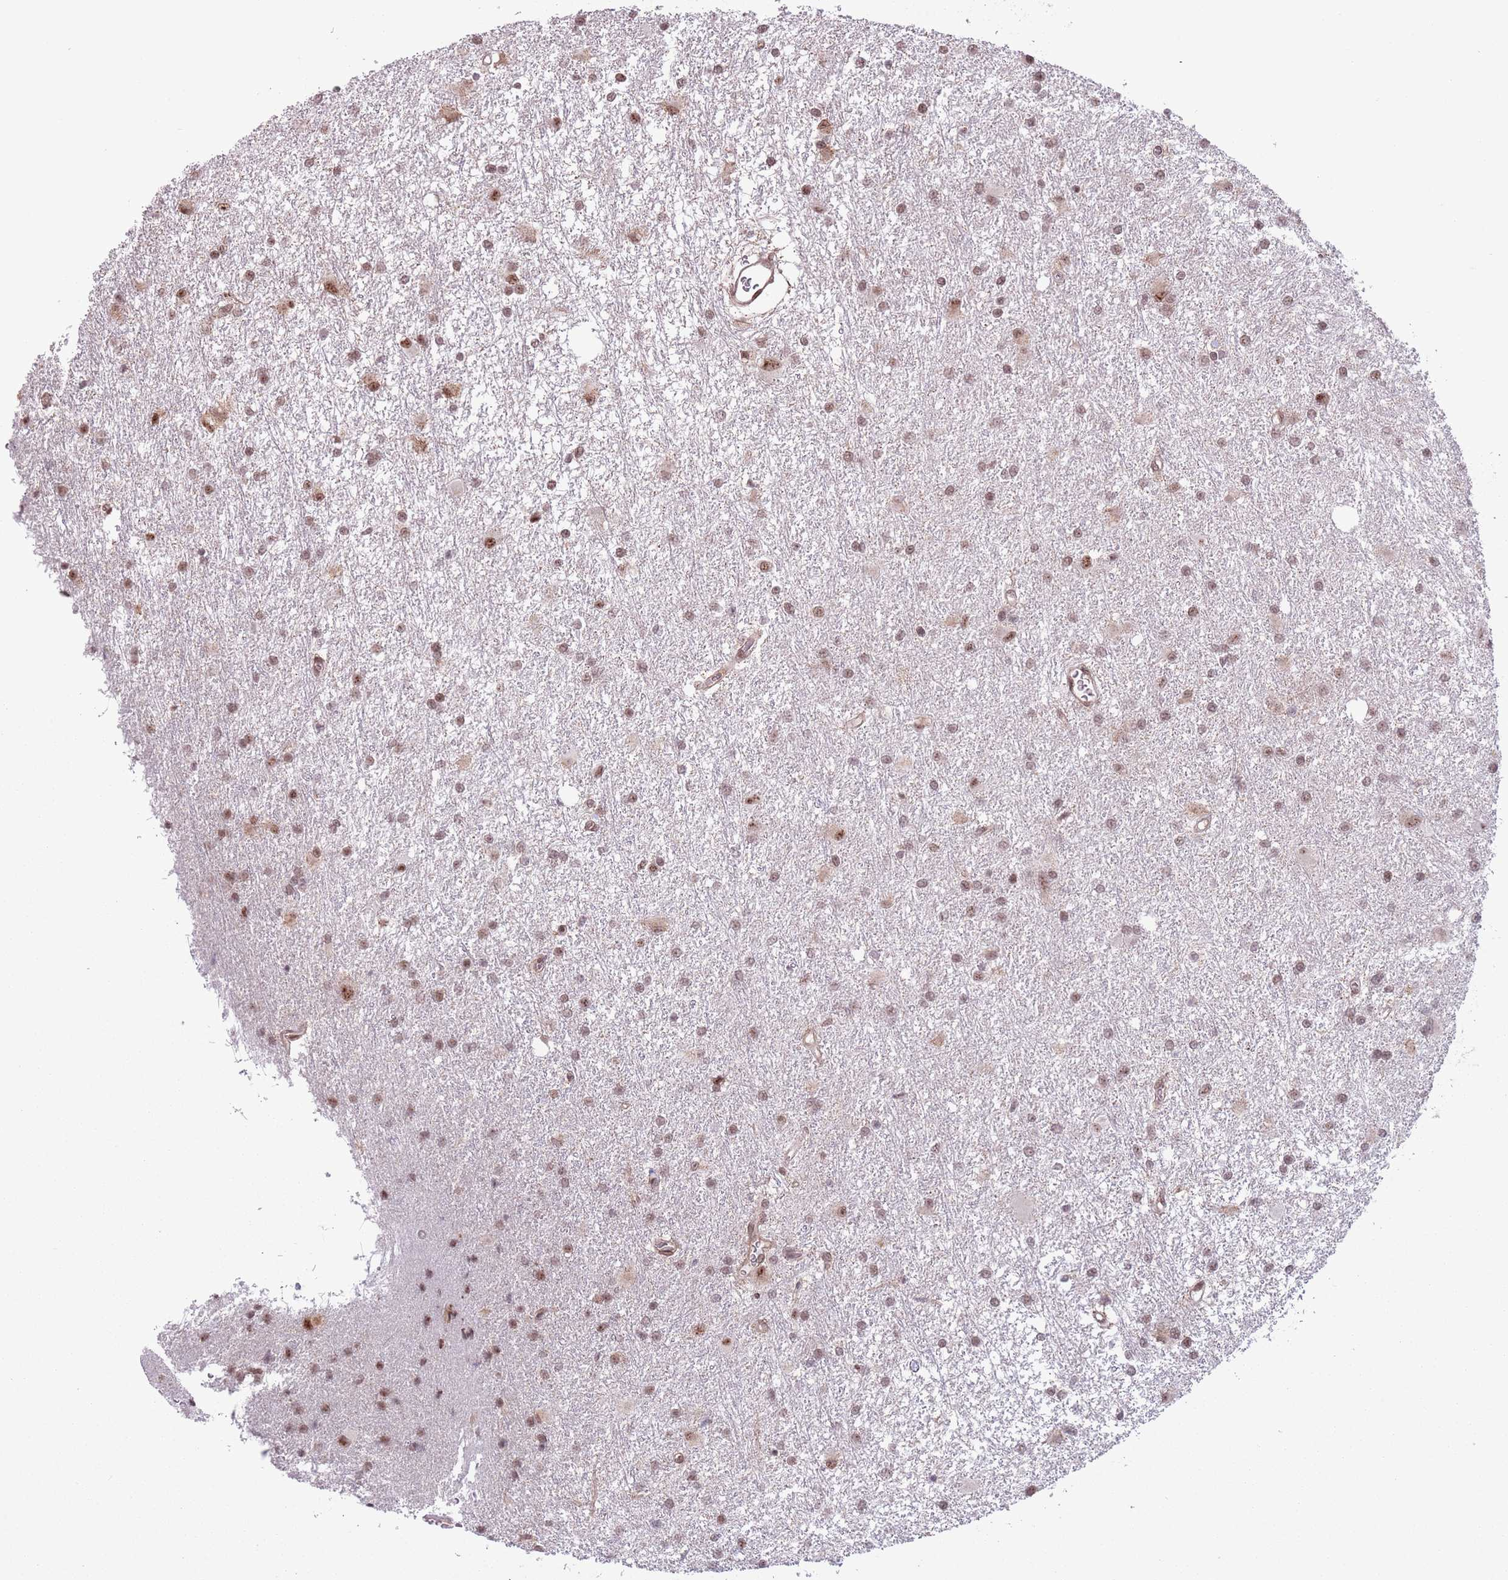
{"staining": {"intensity": "moderate", "quantity": ">75%", "location": "nuclear"}, "tissue": "glioma", "cell_type": "Tumor cells", "image_type": "cancer", "snomed": [{"axis": "morphology", "description": "Glioma, malignant, High grade"}, {"axis": "topography", "description": "Brain"}], "caption": "IHC staining of glioma, which exhibits medium levels of moderate nuclear positivity in approximately >75% of tumor cells indicating moderate nuclear protein staining. The staining was performed using DAB (brown) for protein detection and nuclei were counterstained in hematoxylin (blue).", "gene": "SIPA1L3", "patient": {"sex": "female", "age": 50}}